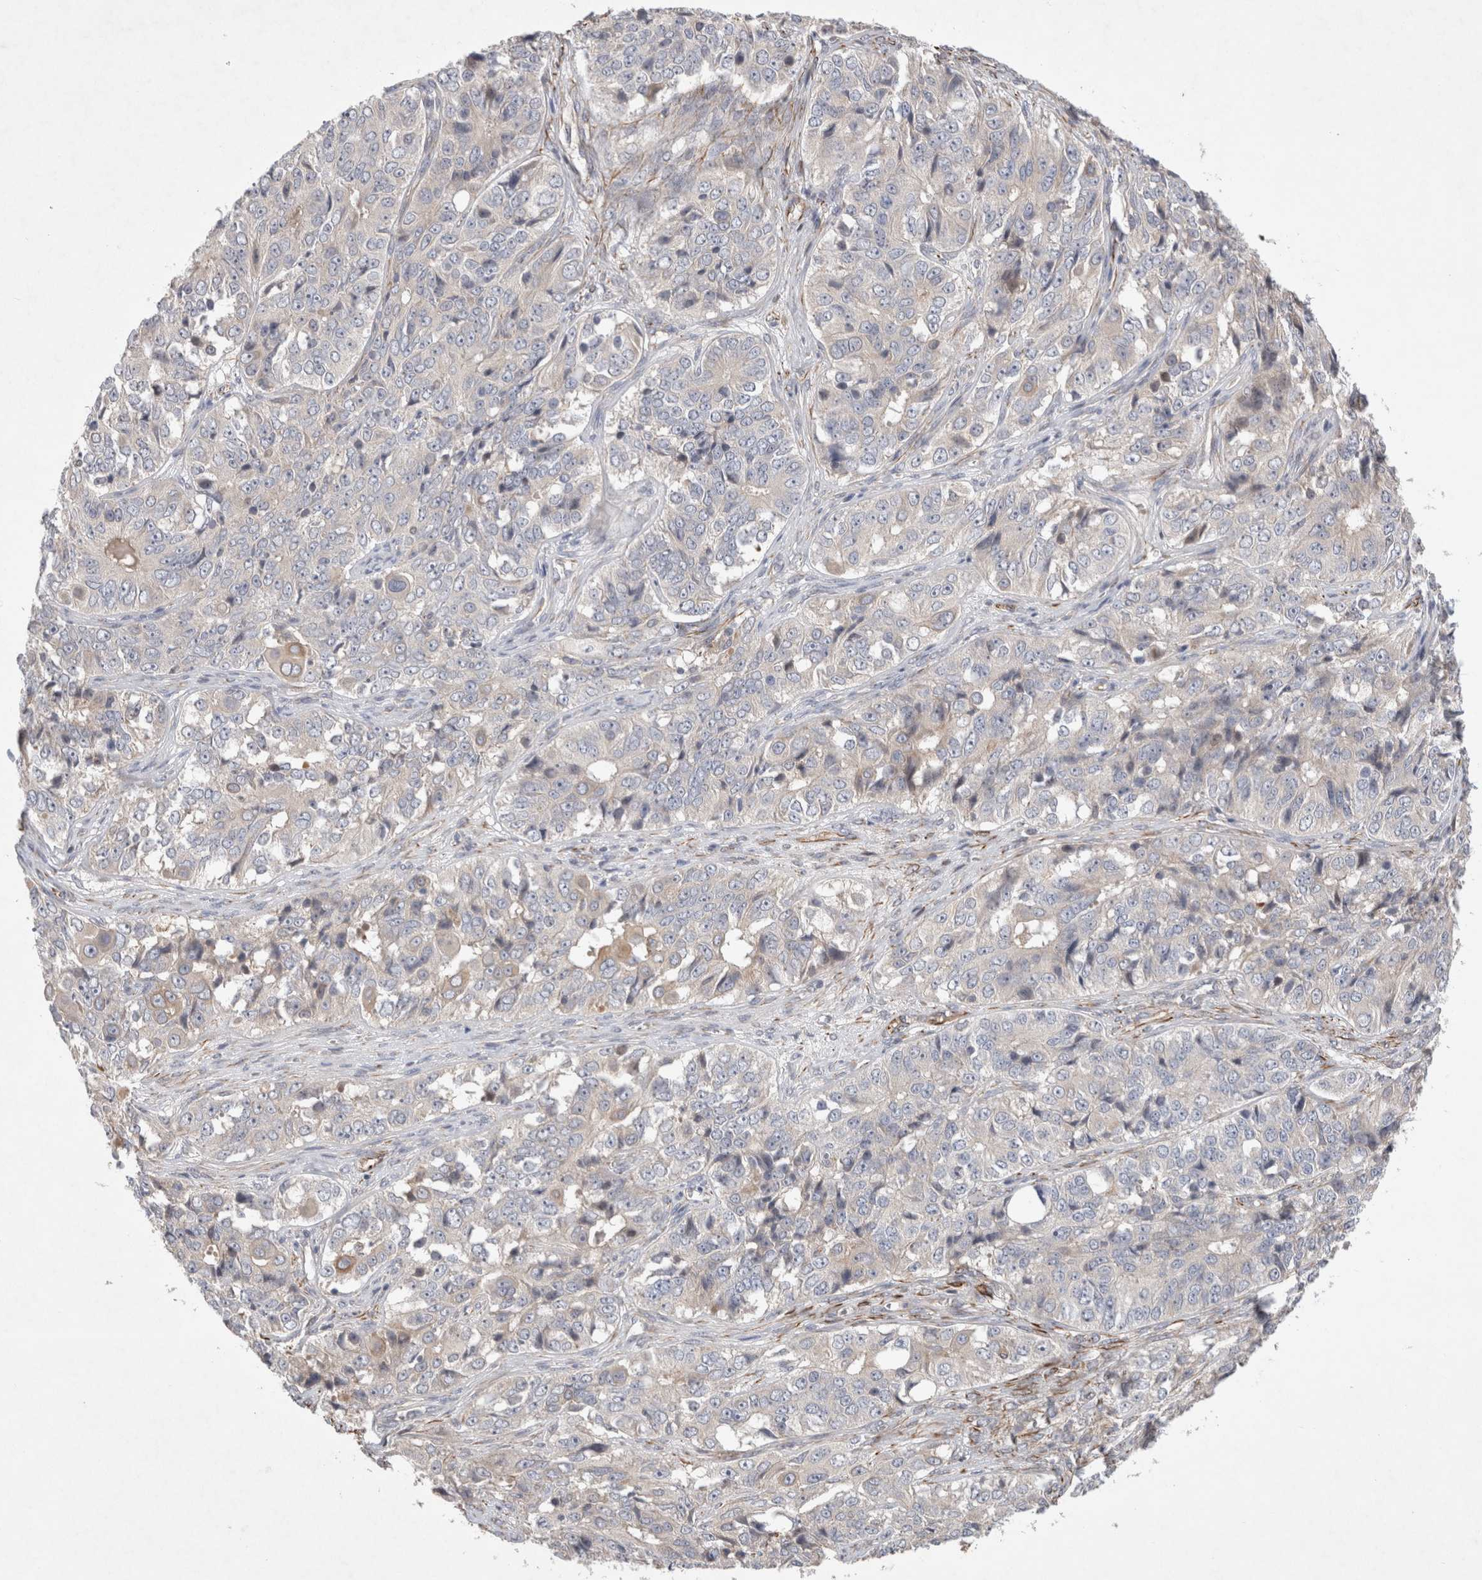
{"staining": {"intensity": "weak", "quantity": "<25%", "location": "cytoplasmic/membranous"}, "tissue": "ovarian cancer", "cell_type": "Tumor cells", "image_type": "cancer", "snomed": [{"axis": "morphology", "description": "Carcinoma, endometroid"}, {"axis": "topography", "description": "Ovary"}], "caption": "High magnification brightfield microscopy of ovarian cancer stained with DAB (brown) and counterstained with hematoxylin (blue): tumor cells show no significant positivity. (Immunohistochemistry, brightfield microscopy, high magnification).", "gene": "NMU", "patient": {"sex": "female", "age": 51}}